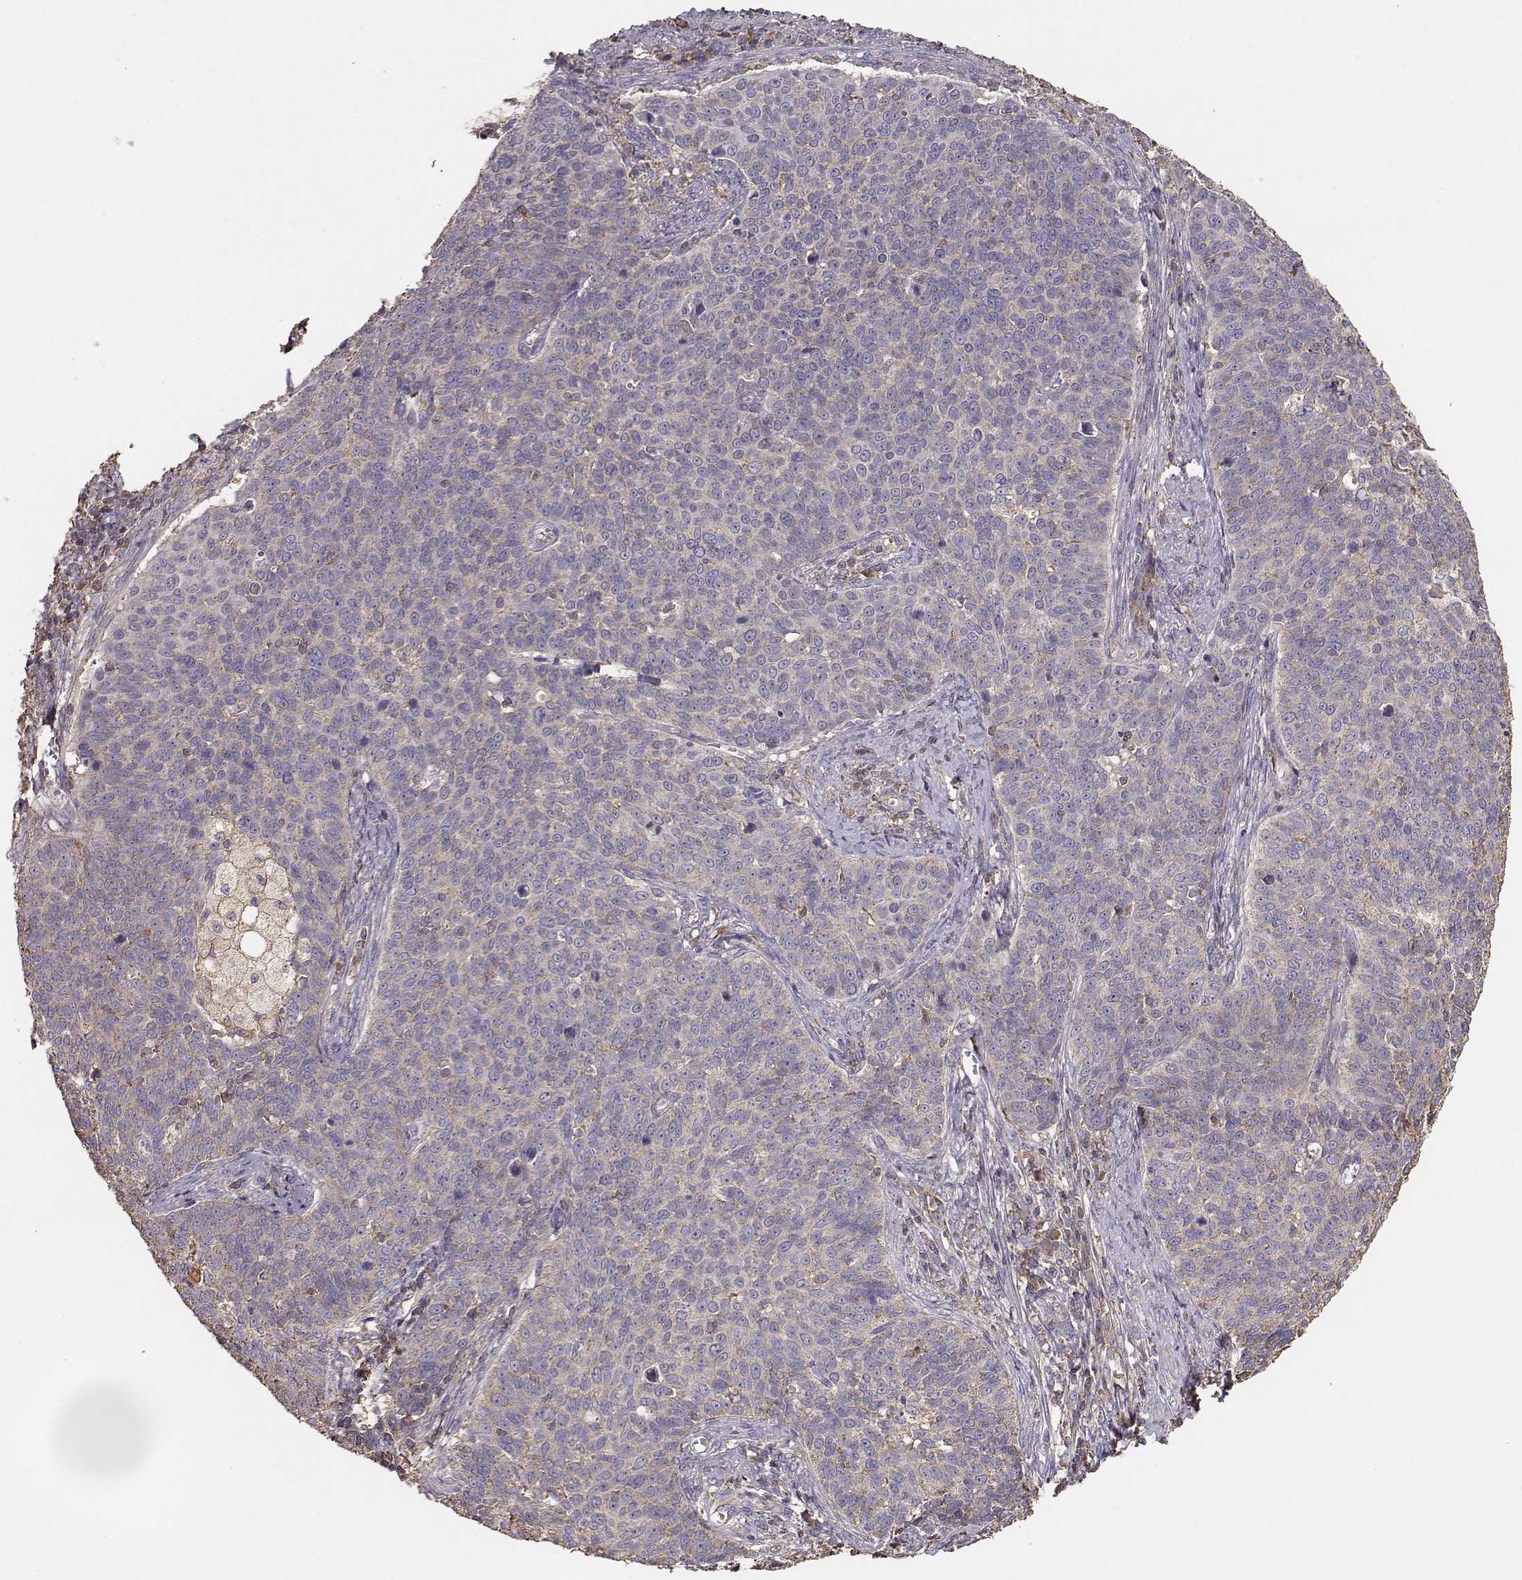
{"staining": {"intensity": "weak", "quantity": "<25%", "location": "cytoplasmic/membranous"}, "tissue": "cervical cancer", "cell_type": "Tumor cells", "image_type": "cancer", "snomed": [{"axis": "morphology", "description": "Squamous cell carcinoma, NOS"}, {"axis": "topography", "description": "Cervix"}], "caption": "Tumor cells are negative for brown protein staining in cervical cancer (squamous cell carcinoma).", "gene": "TARS3", "patient": {"sex": "female", "age": 39}}